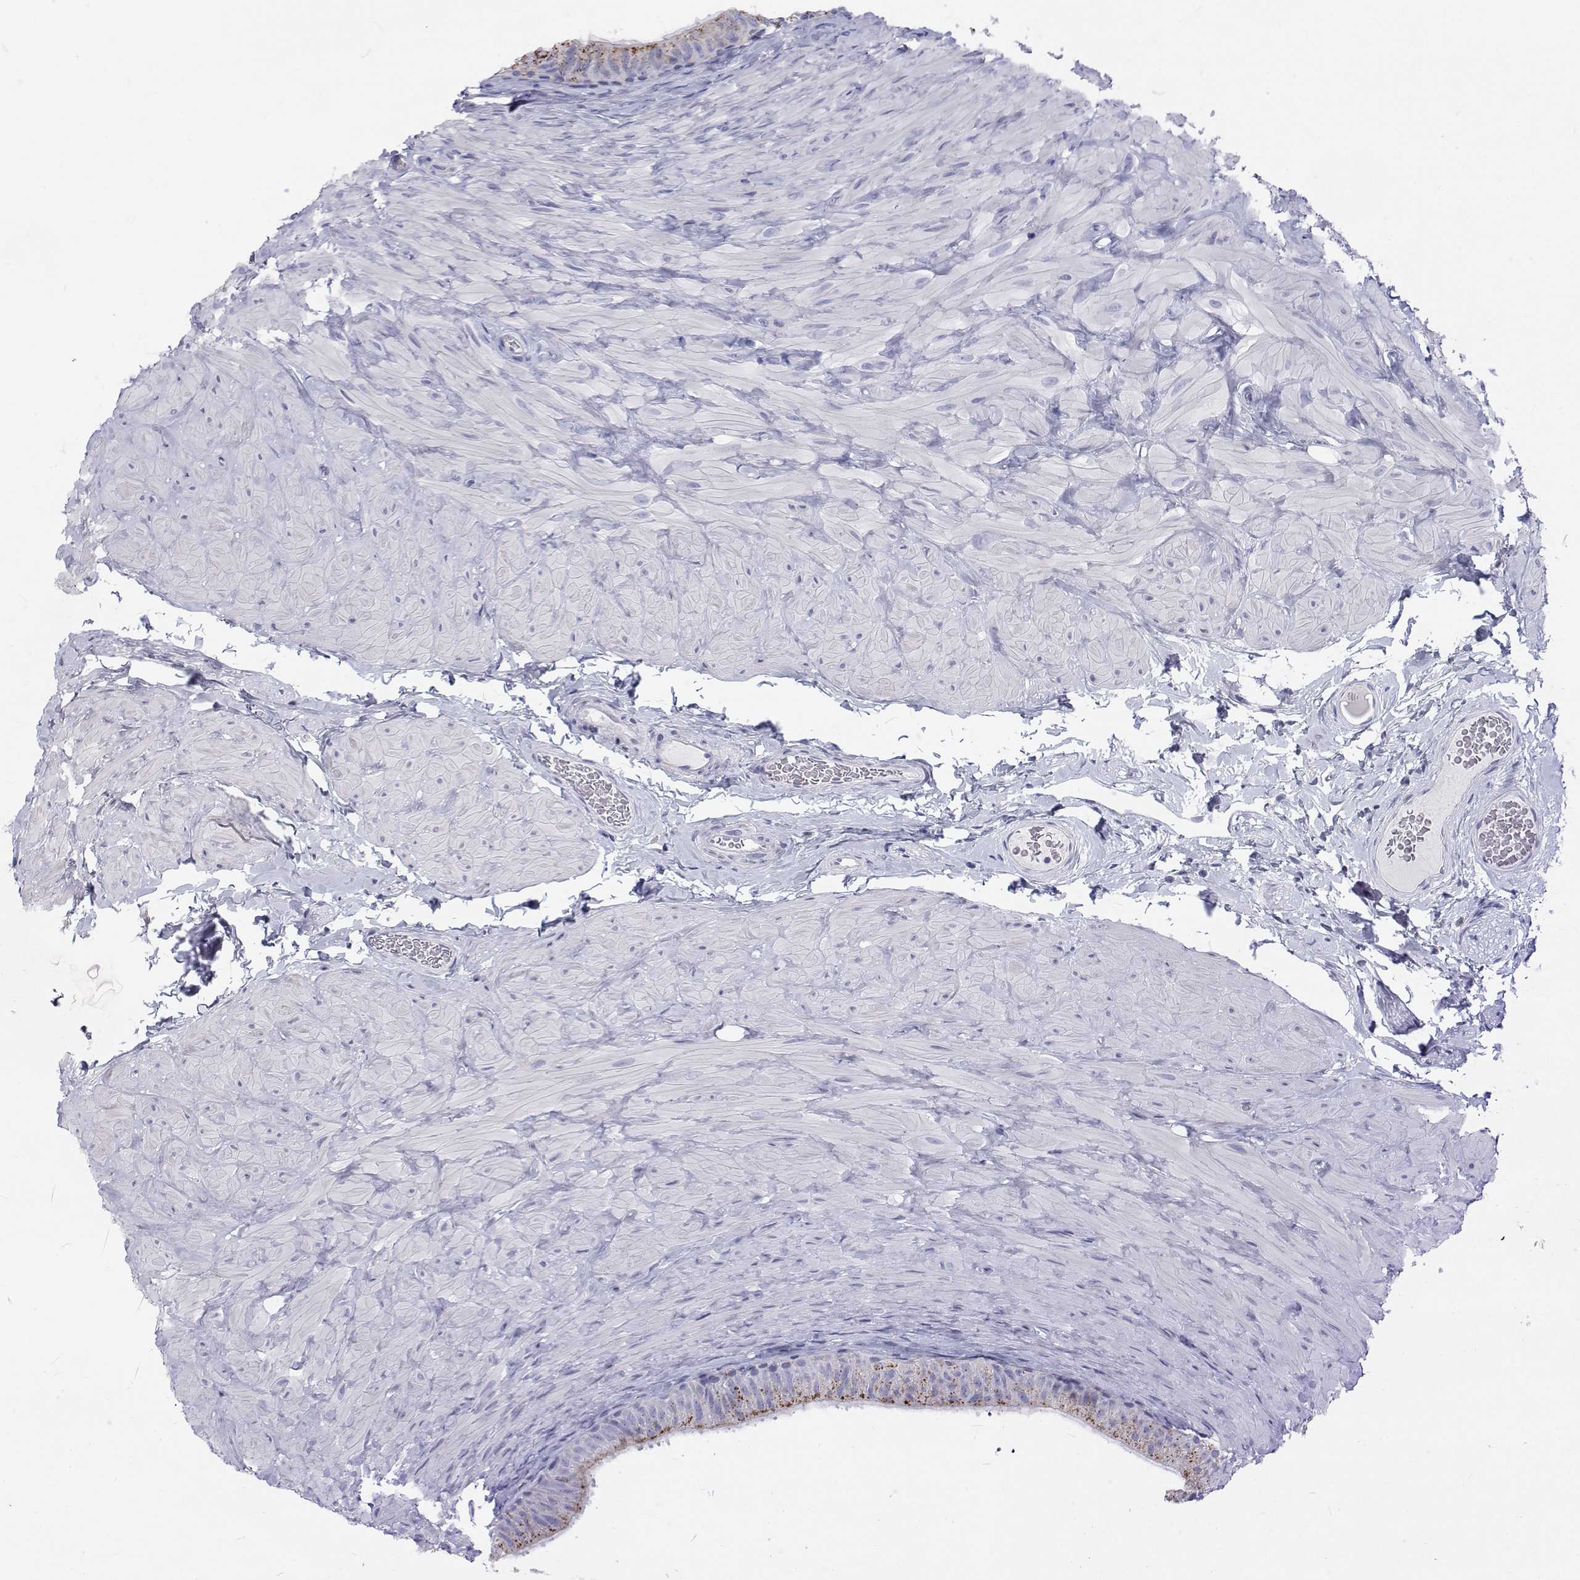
{"staining": {"intensity": "moderate", "quantity": "<25%", "location": "cytoplasmic/membranous"}, "tissue": "epididymis", "cell_type": "Glandular cells", "image_type": "normal", "snomed": [{"axis": "morphology", "description": "Normal tissue, NOS"}, {"axis": "topography", "description": "Epididymis, spermatic cord, NOS"}, {"axis": "topography", "description": "Epididymis"}], "caption": "Moderate cytoplasmic/membranous protein staining is present in approximately <25% of glandular cells in epididymis. (Stains: DAB in brown, nuclei in blue, Microscopy: brightfield microscopy at high magnification).", "gene": "NCR2", "patient": {"sex": "male", "age": 31}}